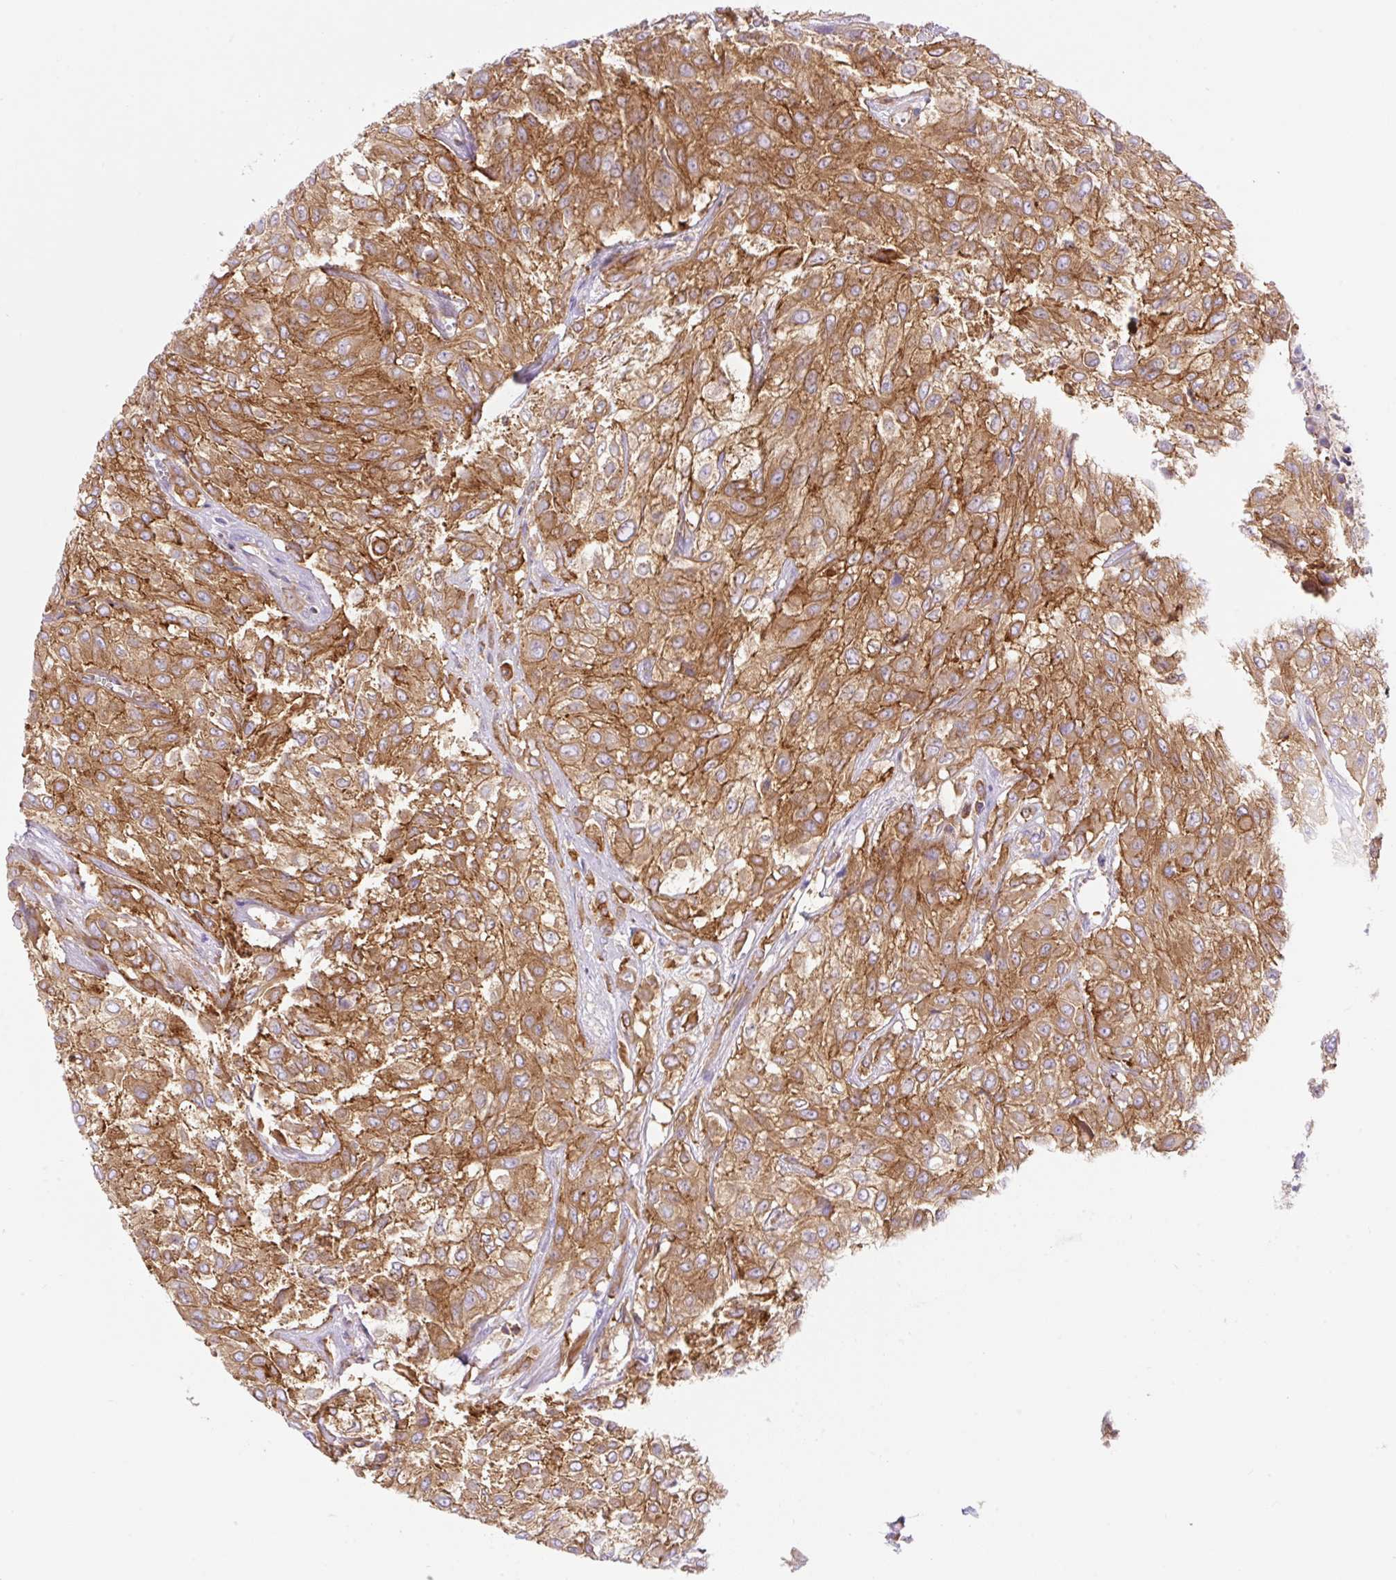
{"staining": {"intensity": "strong", "quantity": ">75%", "location": "cytoplasmic/membranous"}, "tissue": "urothelial cancer", "cell_type": "Tumor cells", "image_type": "cancer", "snomed": [{"axis": "morphology", "description": "Urothelial carcinoma, High grade"}, {"axis": "topography", "description": "Urinary bladder"}], "caption": "Immunohistochemical staining of human urothelial cancer displays high levels of strong cytoplasmic/membranous protein staining in about >75% of tumor cells.", "gene": "DNM2", "patient": {"sex": "male", "age": 57}}